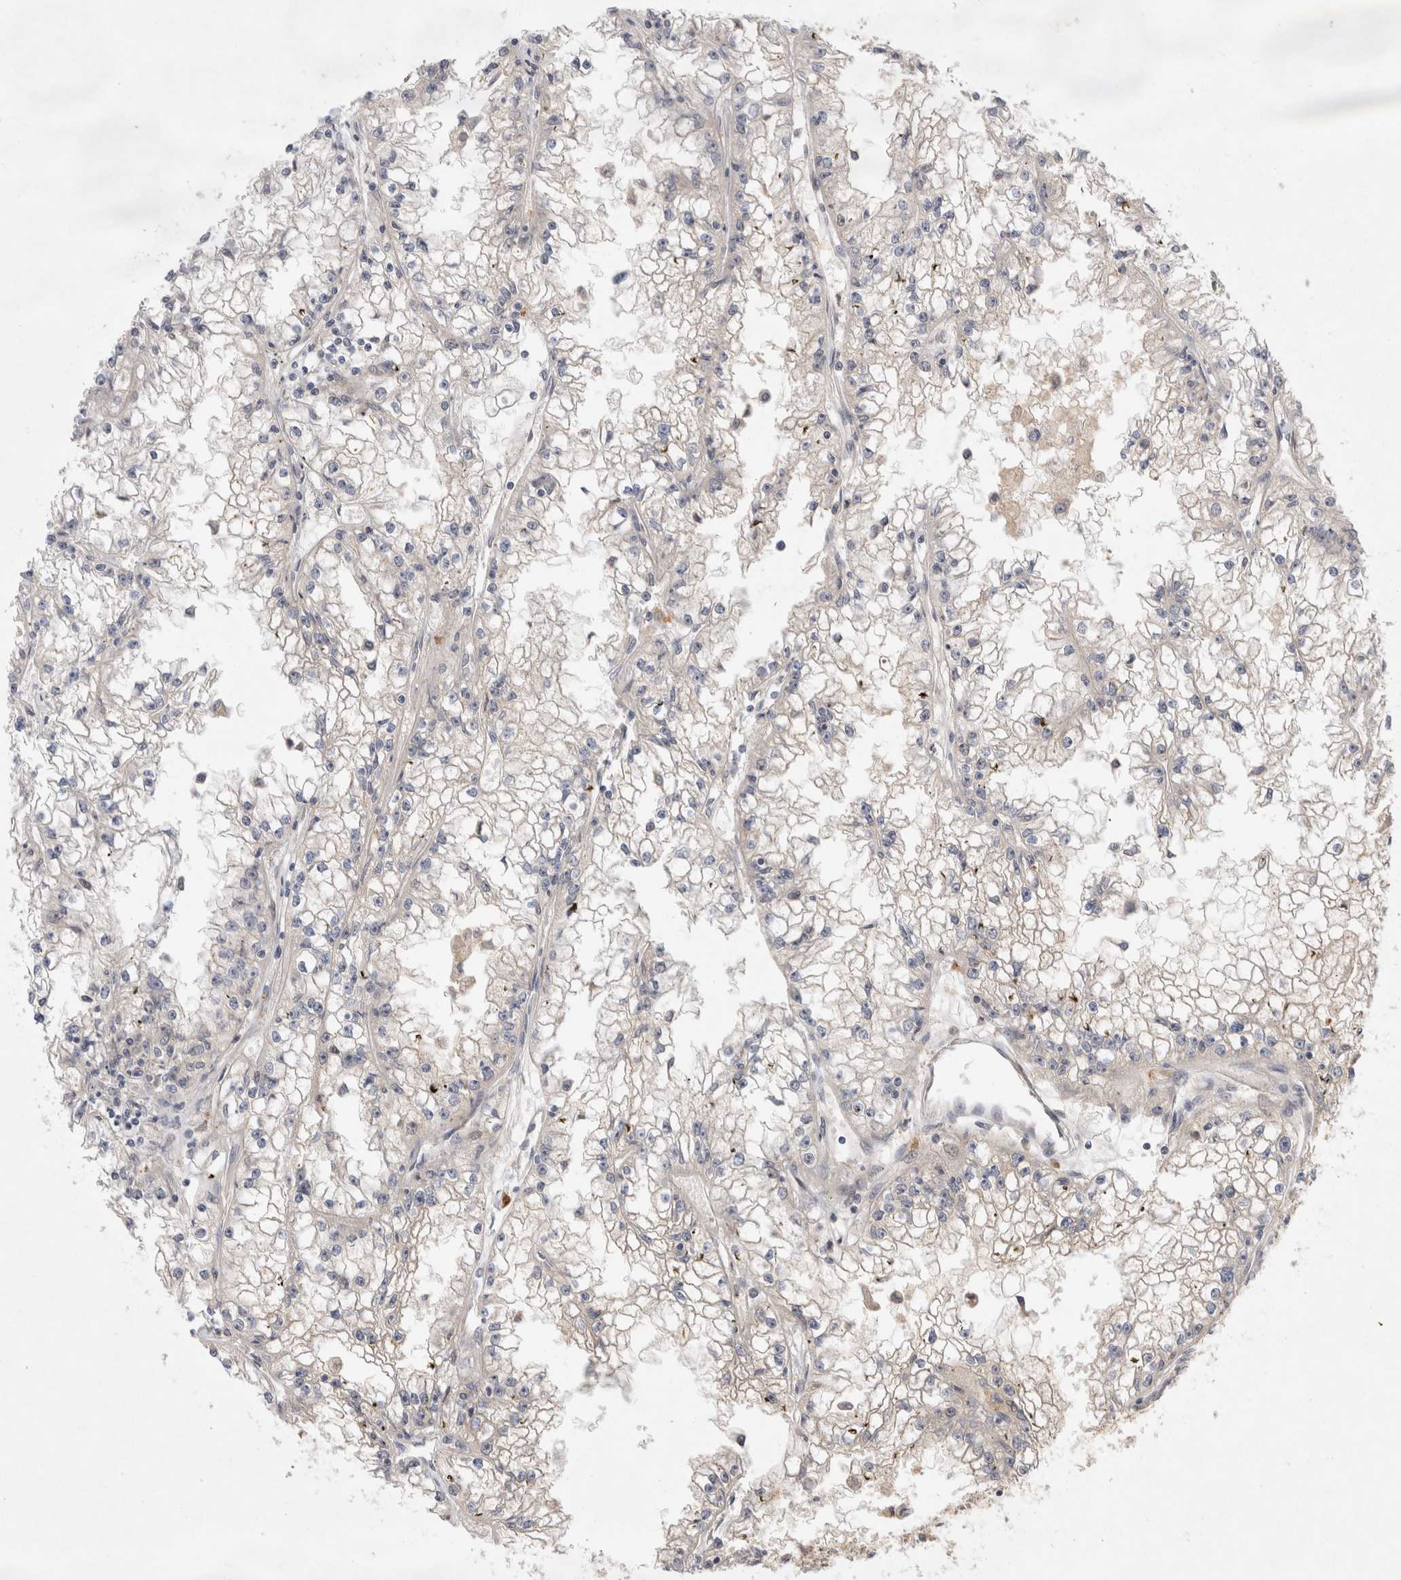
{"staining": {"intensity": "negative", "quantity": "none", "location": "none"}, "tissue": "renal cancer", "cell_type": "Tumor cells", "image_type": "cancer", "snomed": [{"axis": "morphology", "description": "Adenocarcinoma, NOS"}, {"axis": "topography", "description": "Kidney"}], "caption": "An image of human adenocarcinoma (renal) is negative for staining in tumor cells.", "gene": "HTT", "patient": {"sex": "male", "age": 56}}